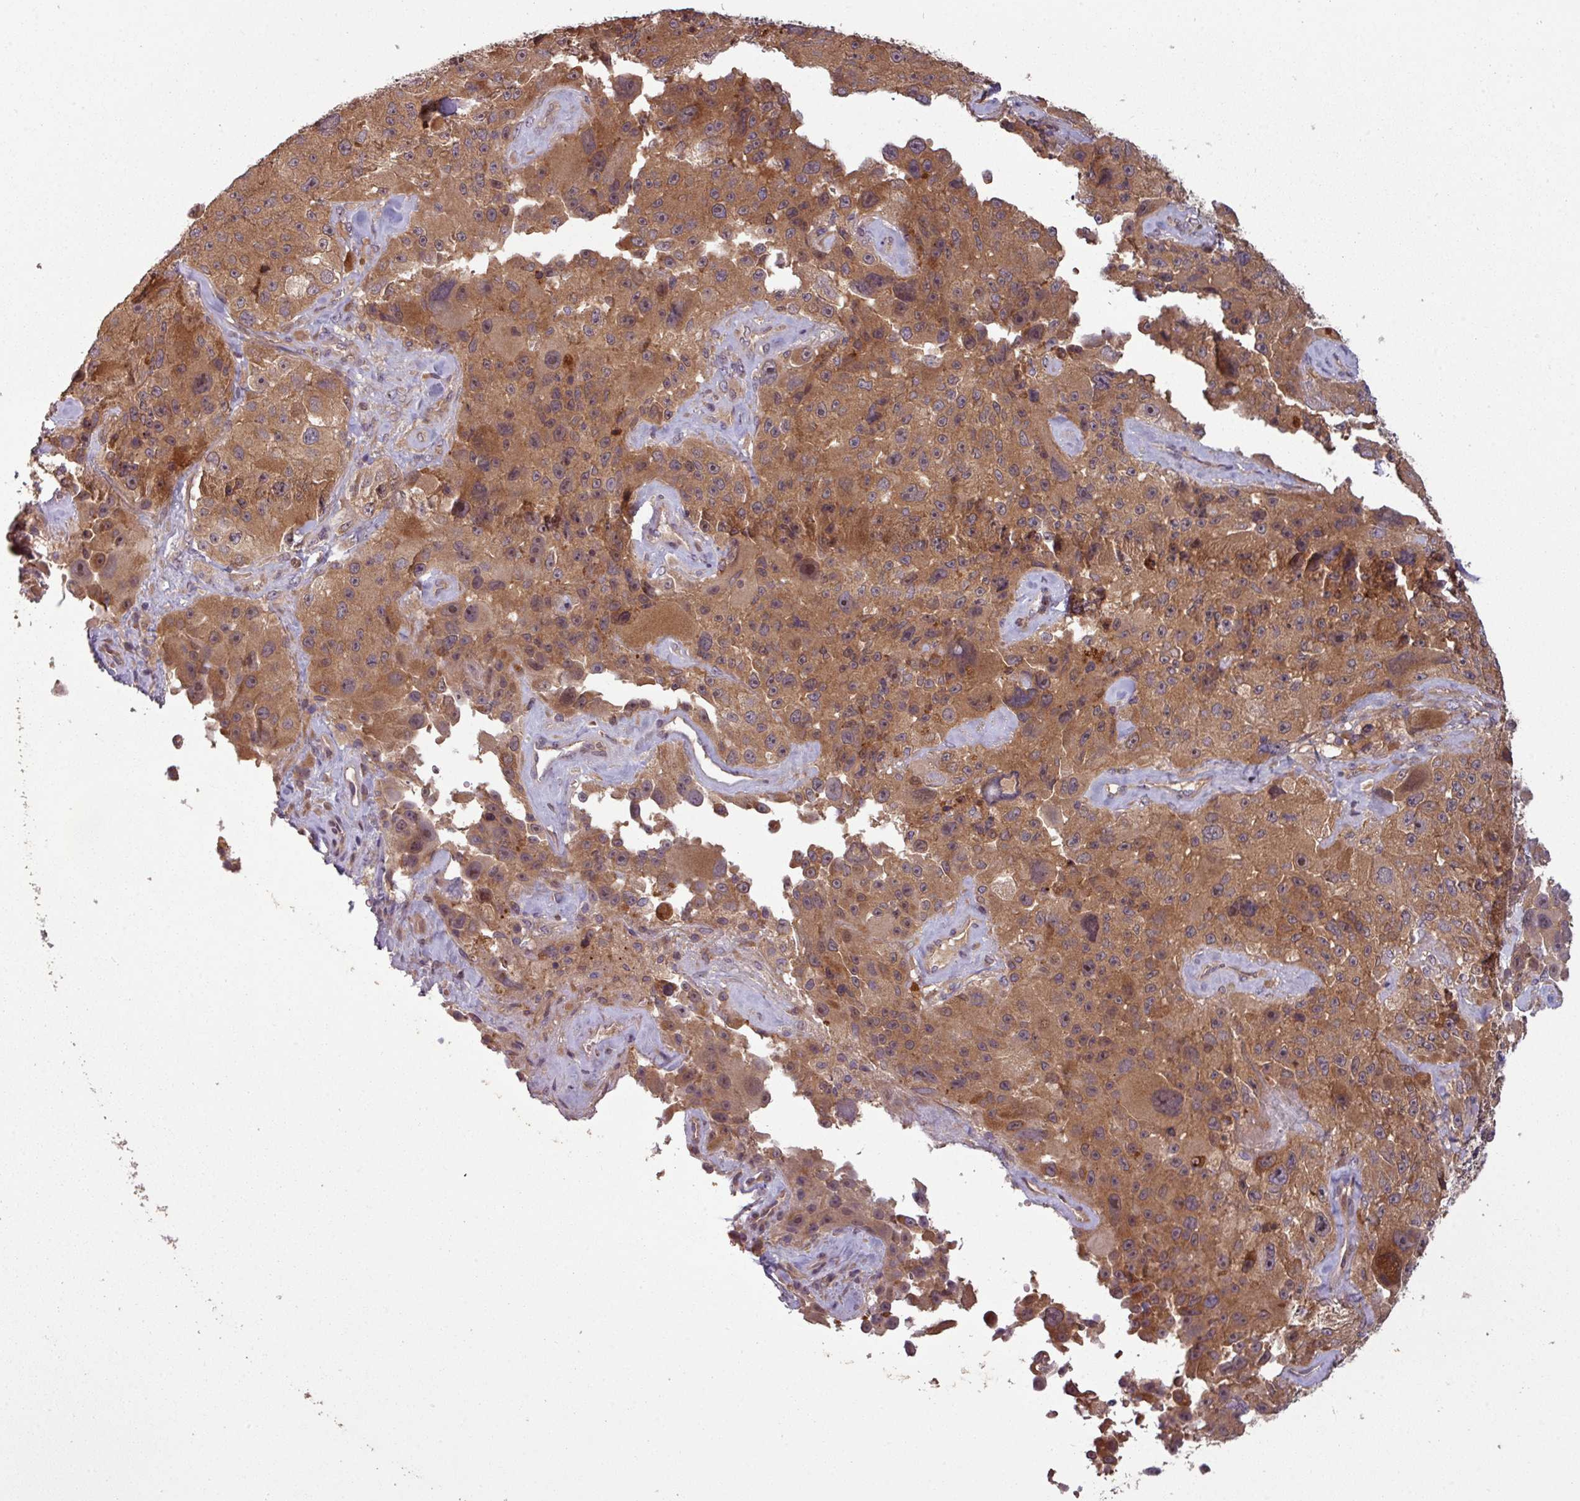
{"staining": {"intensity": "strong", "quantity": ">75%", "location": "cytoplasmic/membranous,nuclear"}, "tissue": "melanoma", "cell_type": "Tumor cells", "image_type": "cancer", "snomed": [{"axis": "morphology", "description": "Malignant melanoma, Metastatic site"}, {"axis": "topography", "description": "Lymph node"}], "caption": "A brown stain shows strong cytoplasmic/membranous and nuclear positivity of a protein in malignant melanoma (metastatic site) tumor cells.", "gene": "GSKIP", "patient": {"sex": "male", "age": 62}}